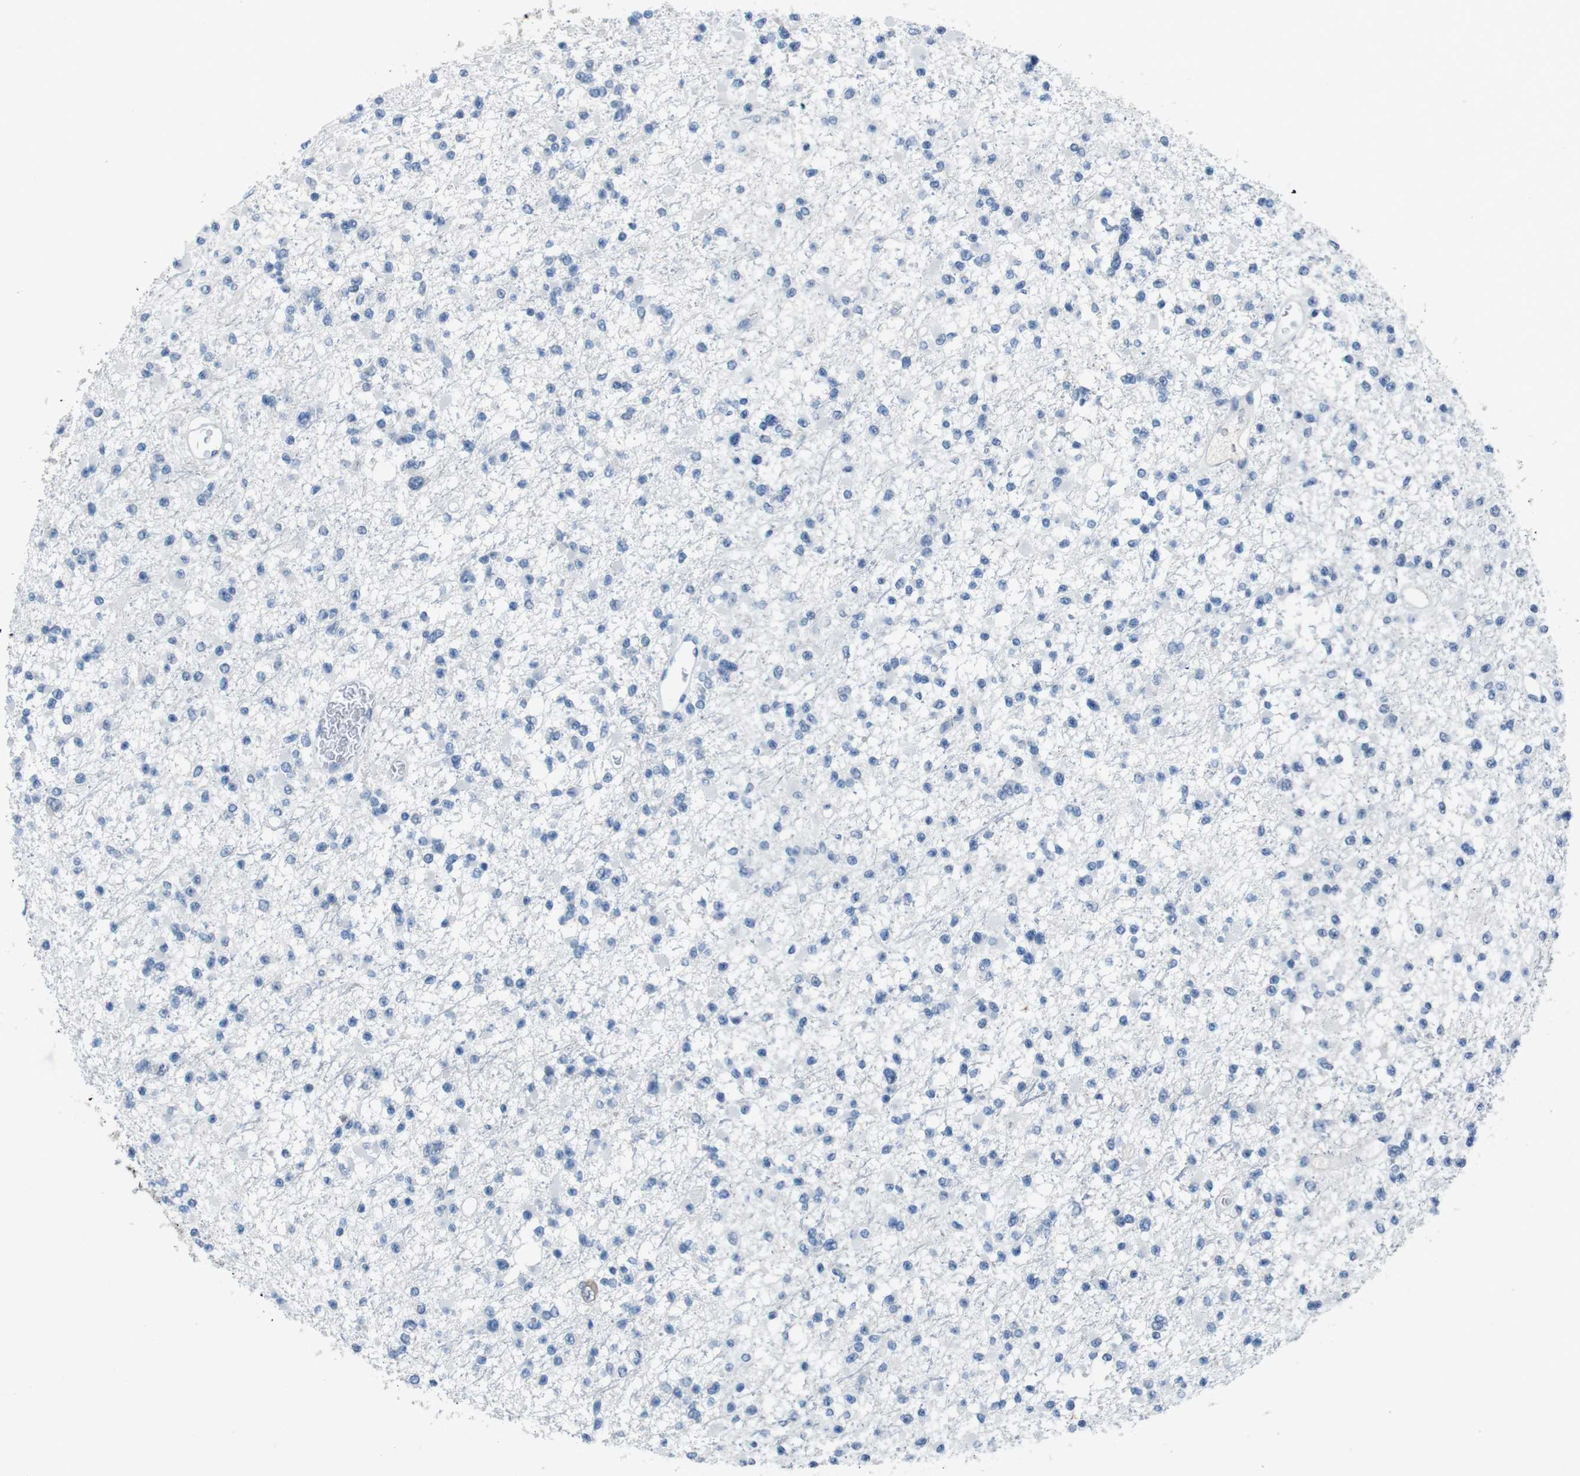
{"staining": {"intensity": "negative", "quantity": "none", "location": "none"}, "tissue": "glioma", "cell_type": "Tumor cells", "image_type": "cancer", "snomed": [{"axis": "morphology", "description": "Glioma, malignant, Low grade"}, {"axis": "topography", "description": "Brain"}], "caption": "DAB immunohistochemical staining of malignant low-grade glioma shows no significant staining in tumor cells.", "gene": "CDHR2", "patient": {"sex": "female", "age": 22}}